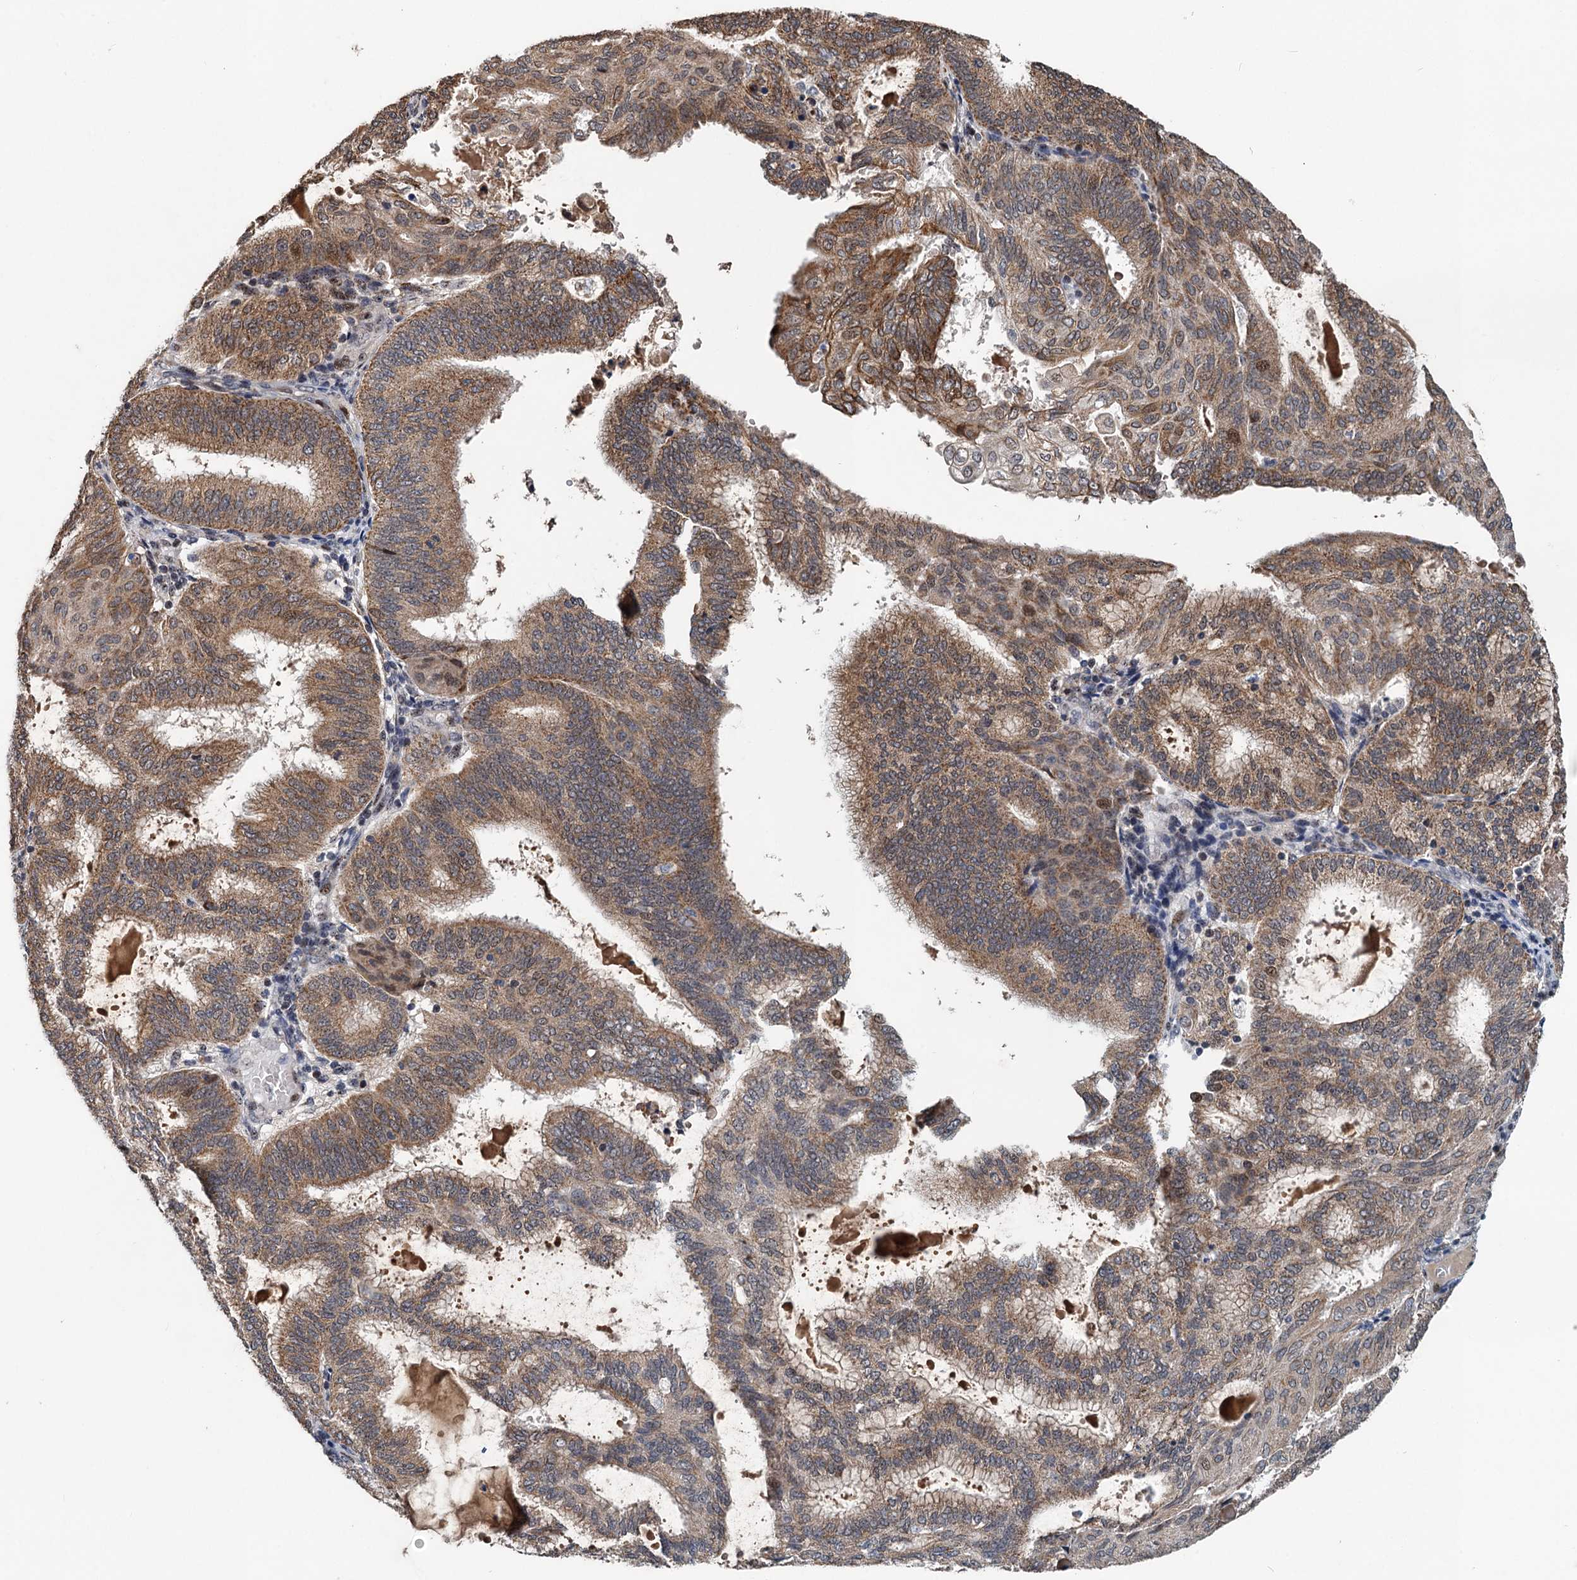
{"staining": {"intensity": "moderate", "quantity": ">75%", "location": "cytoplasmic/membranous"}, "tissue": "endometrial cancer", "cell_type": "Tumor cells", "image_type": "cancer", "snomed": [{"axis": "morphology", "description": "Adenocarcinoma, NOS"}, {"axis": "topography", "description": "Endometrium"}], "caption": "Brown immunohistochemical staining in human adenocarcinoma (endometrial) demonstrates moderate cytoplasmic/membranous positivity in about >75% of tumor cells. (DAB = brown stain, brightfield microscopy at high magnification).", "gene": "RITA1", "patient": {"sex": "female", "age": 49}}